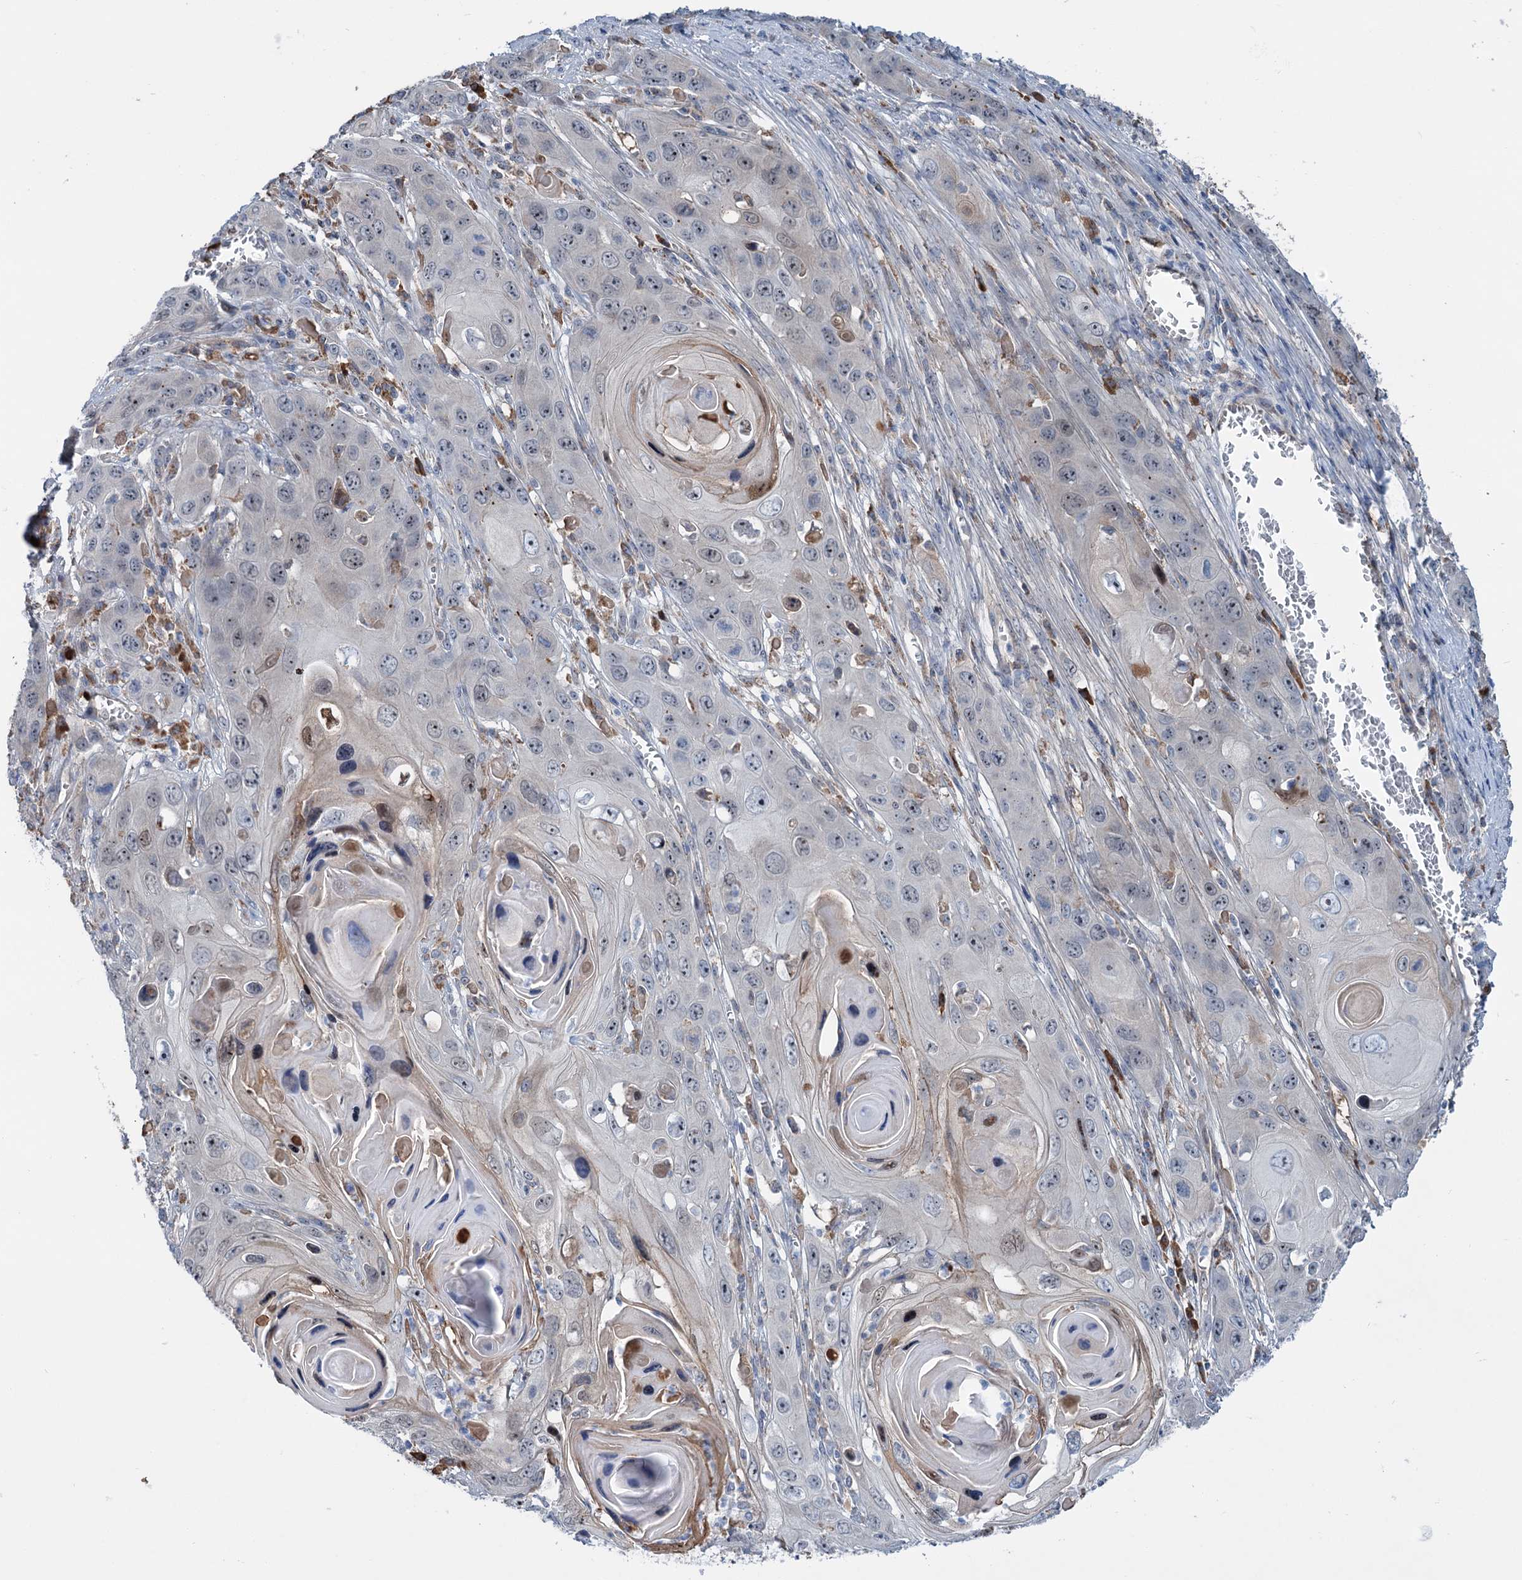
{"staining": {"intensity": "negative", "quantity": "none", "location": "none"}, "tissue": "skin cancer", "cell_type": "Tumor cells", "image_type": "cancer", "snomed": [{"axis": "morphology", "description": "Squamous cell carcinoma, NOS"}, {"axis": "topography", "description": "Skin"}], "caption": "DAB (3,3'-diaminobenzidine) immunohistochemical staining of skin squamous cell carcinoma demonstrates no significant positivity in tumor cells.", "gene": "LPIN1", "patient": {"sex": "male", "age": 55}}